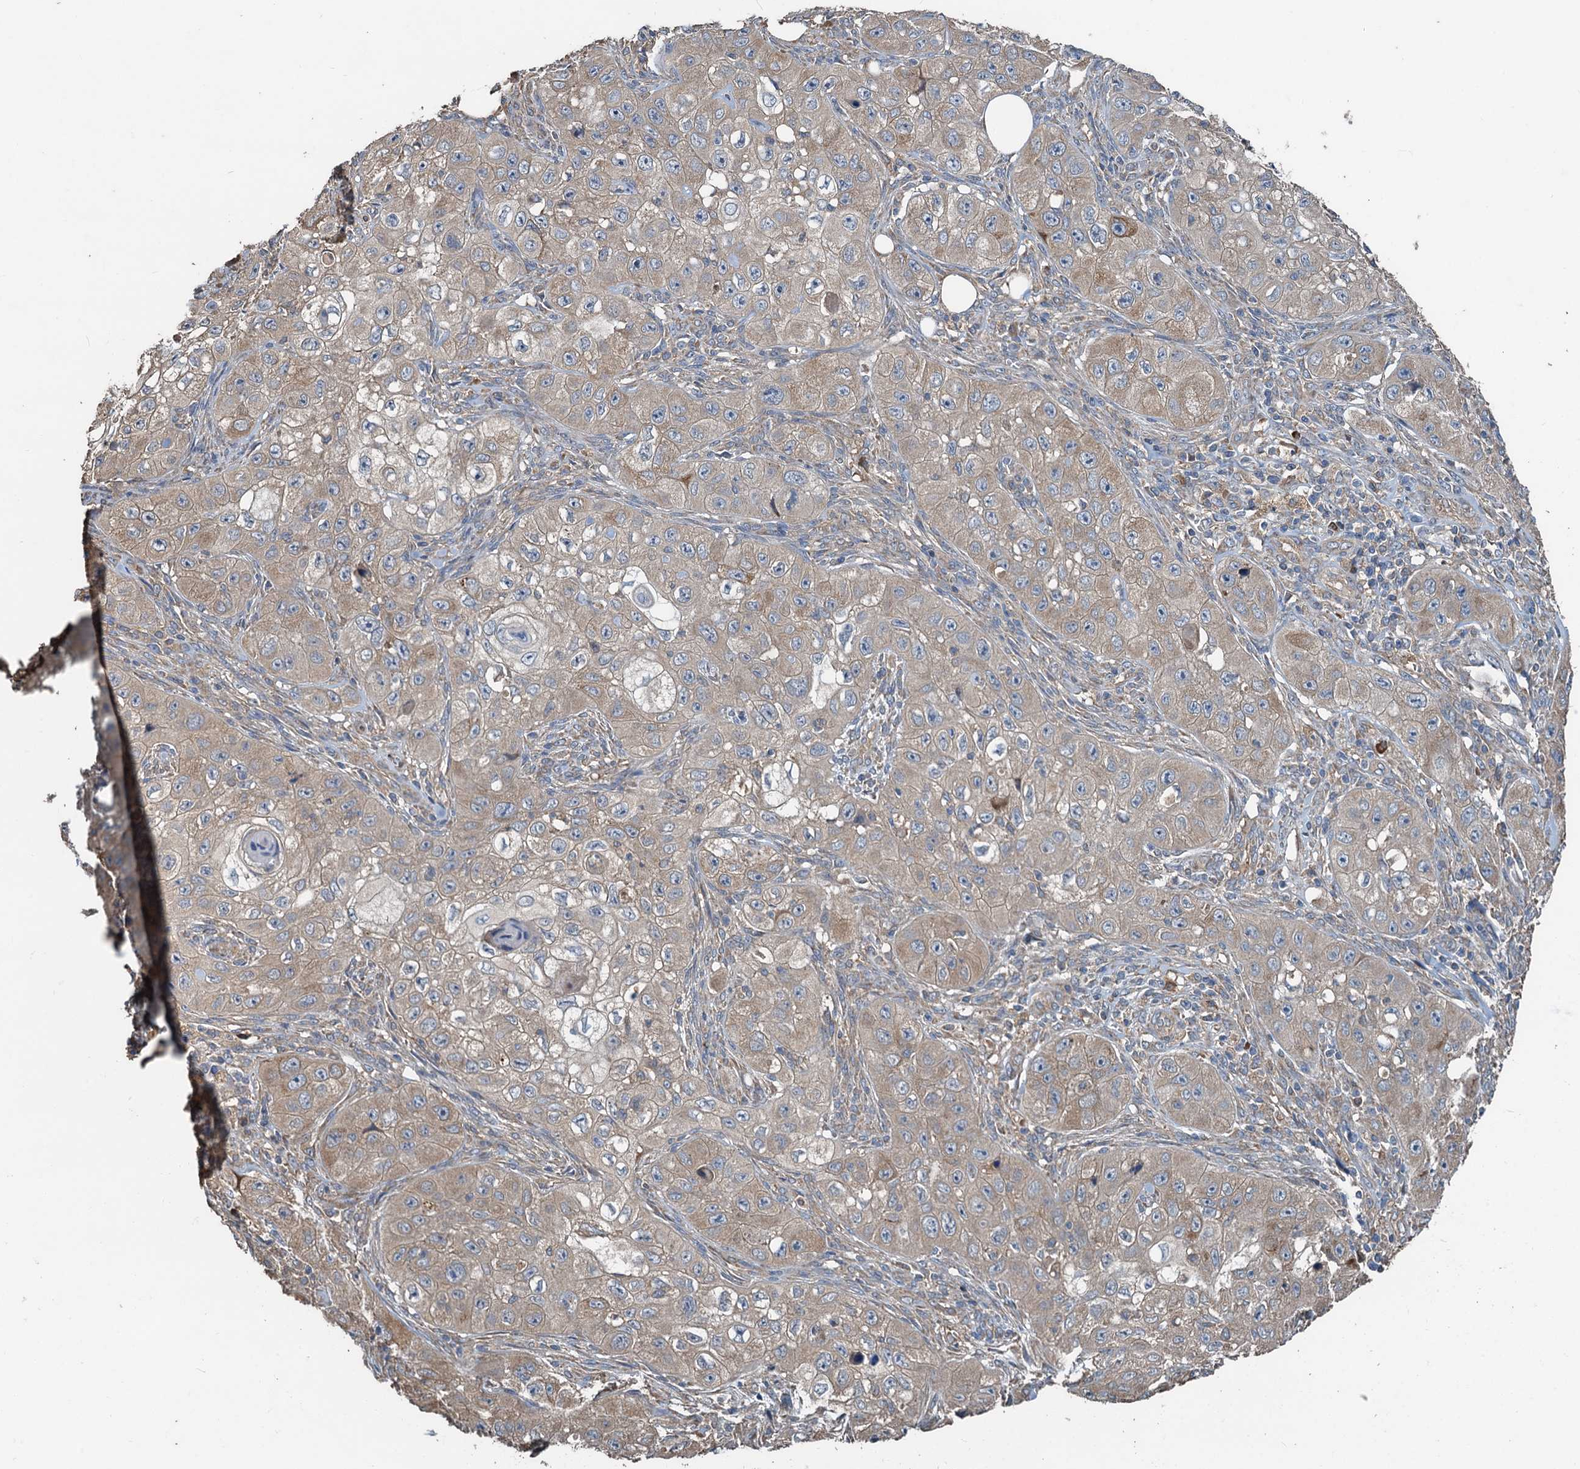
{"staining": {"intensity": "moderate", "quantity": "<25%", "location": "cytoplasmic/membranous"}, "tissue": "skin cancer", "cell_type": "Tumor cells", "image_type": "cancer", "snomed": [{"axis": "morphology", "description": "Squamous cell carcinoma, NOS"}, {"axis": "topography", "description": "Skin"}, {"axis": "topography", "description": "Subcutis"}], "caption": "Protein expression by immunohistochemistry reveals moderate cytoplasmic/membranous staining in about <25% of tumor cells in skin squamous cell carcinoma.", "gene": "HYI", "patient": {"sex": "male", "age": 73}}